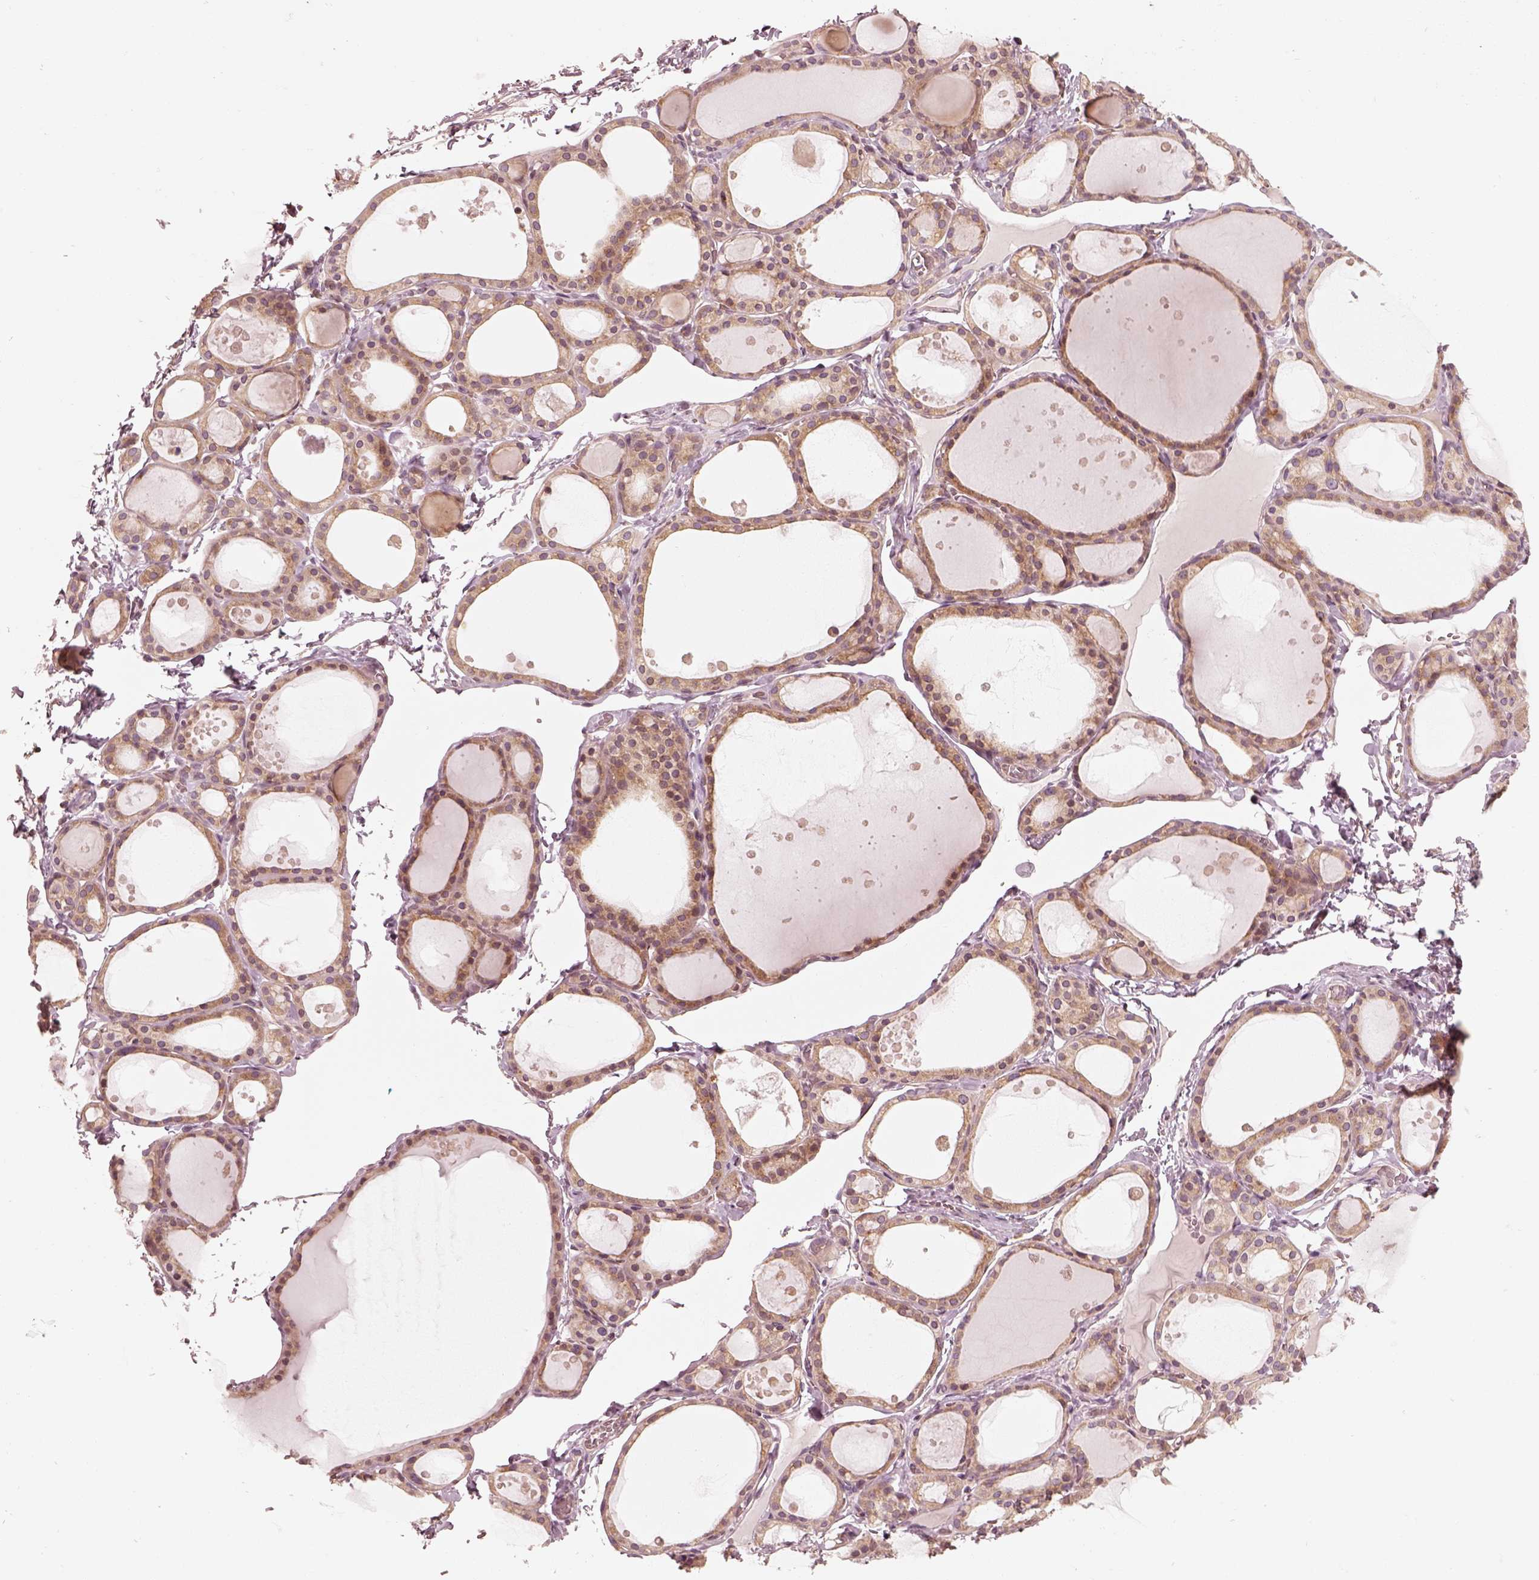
{"staining": {"intensity": "moderate", "quantity": ">75%", "location": "cytoplasmic/membranous"}, "tissue": "thyroid gland", "cell_type": "Glandular cells", "image_type": "normal", "snomed": [{"axis": "morphology", "description": "Normal tissue, NOS"}, {"axis": "topography", "description": "Thyroid gland"}], "caption": "Thyroid gland stained with immunohistochemistry (IHC) reveals moderate cytoplasmic/membranous staining in about >75% of glandular cells. The protein of interest is stained brown, and the nuclei are stained in blue (DAB (3,3'-diaminobenzidine) IHC with brightfield microscopy, high magnification).", "gene": "CNOT2", "patient": {"sex": "male", "age": 68}}